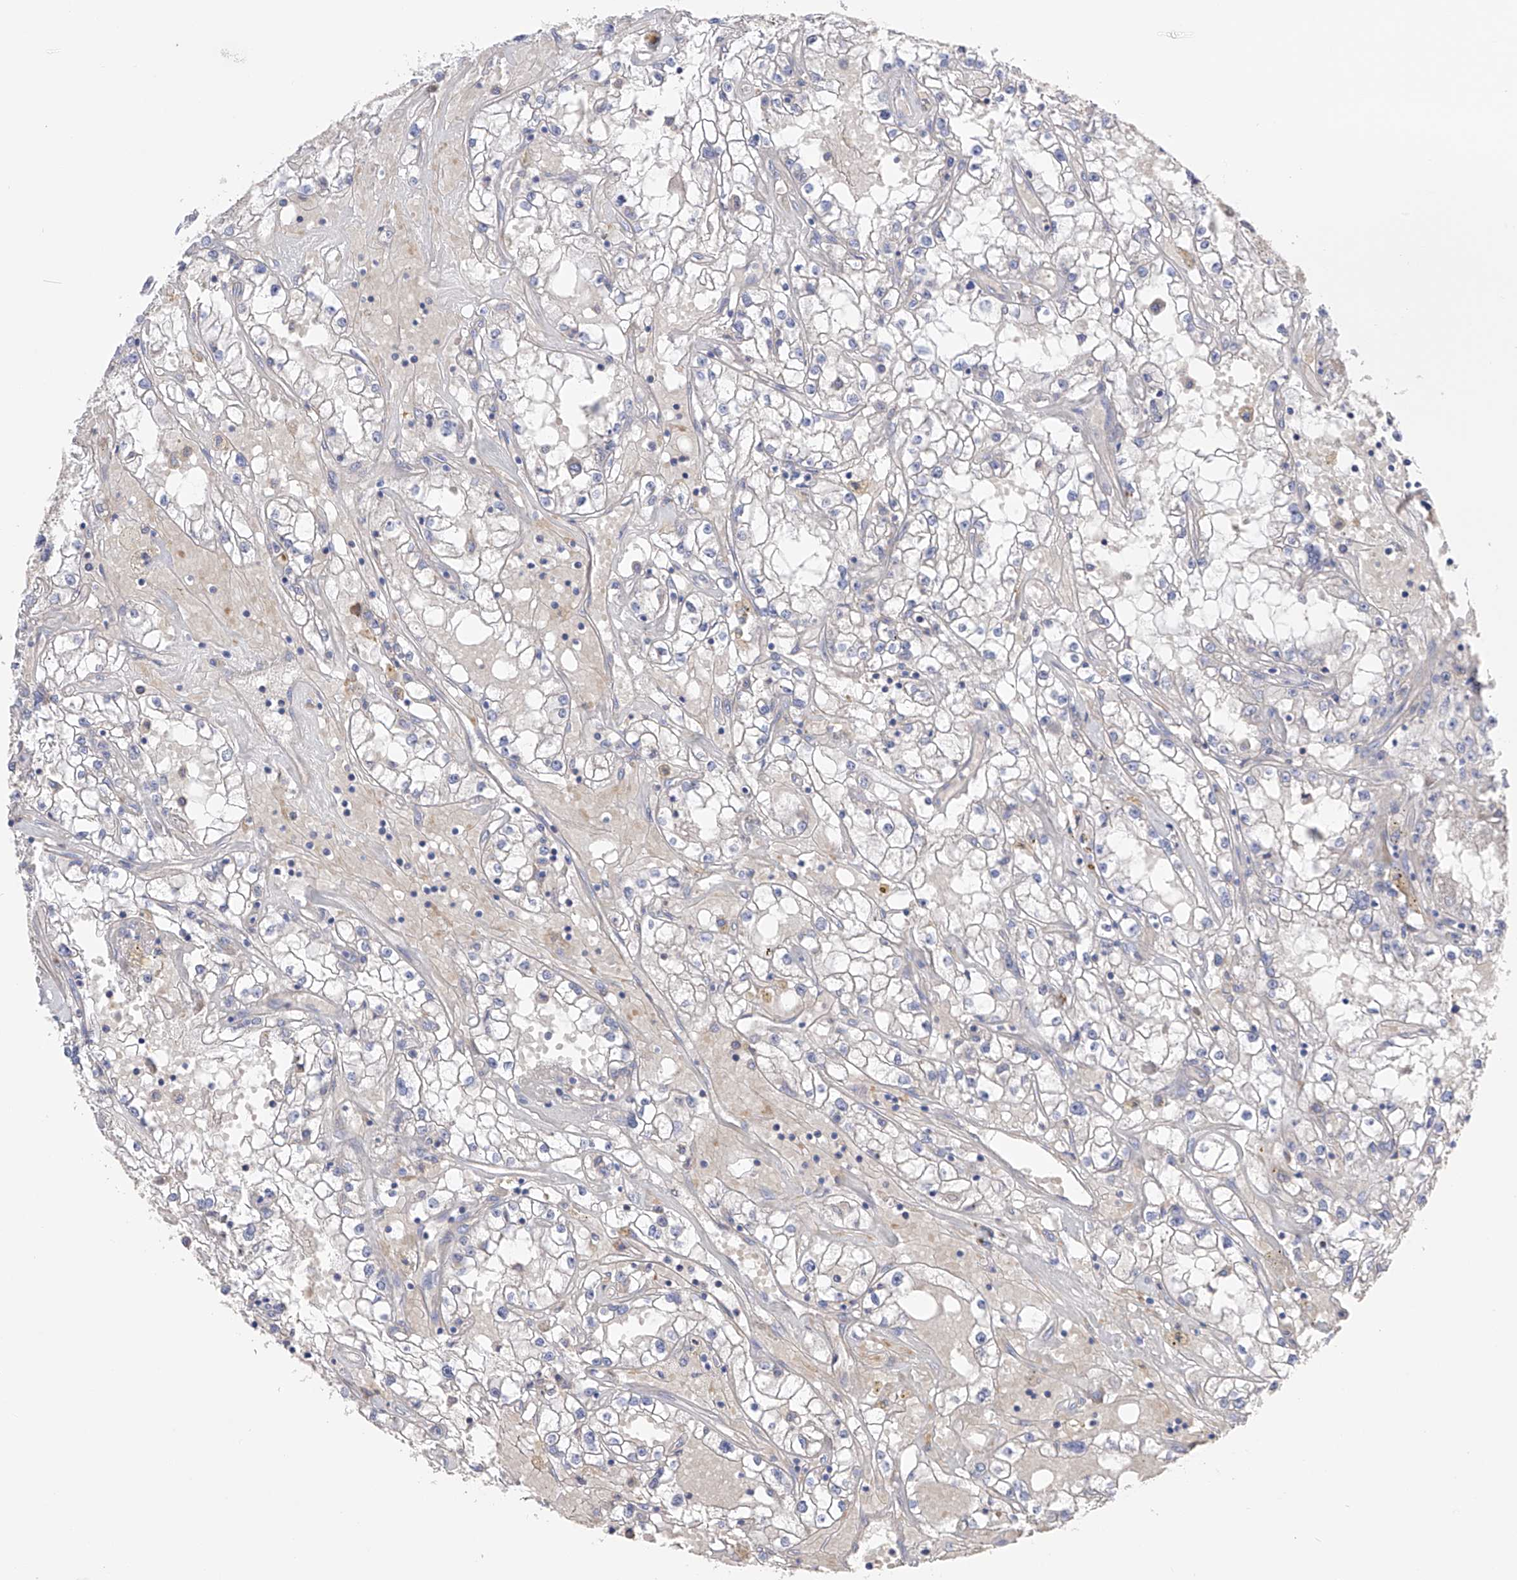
{"staining": {"intensity": "negative", "quantity": "none", "location": "none"}, "tissue": "renal cancer", "cell_type": "Tumor cells", "image_type": "cancer", "snomed": [{"axis": "morphology", "description": "Adenocarcinoma, NOS"}, {"axis": "topography", "description": "Kidney"}], "caption": "The image displays no staining of tumor cells in renal cancer (adenocarcinoma).", "gene": "NFATC4", "patient": {"sex": "male", "age": 56}}